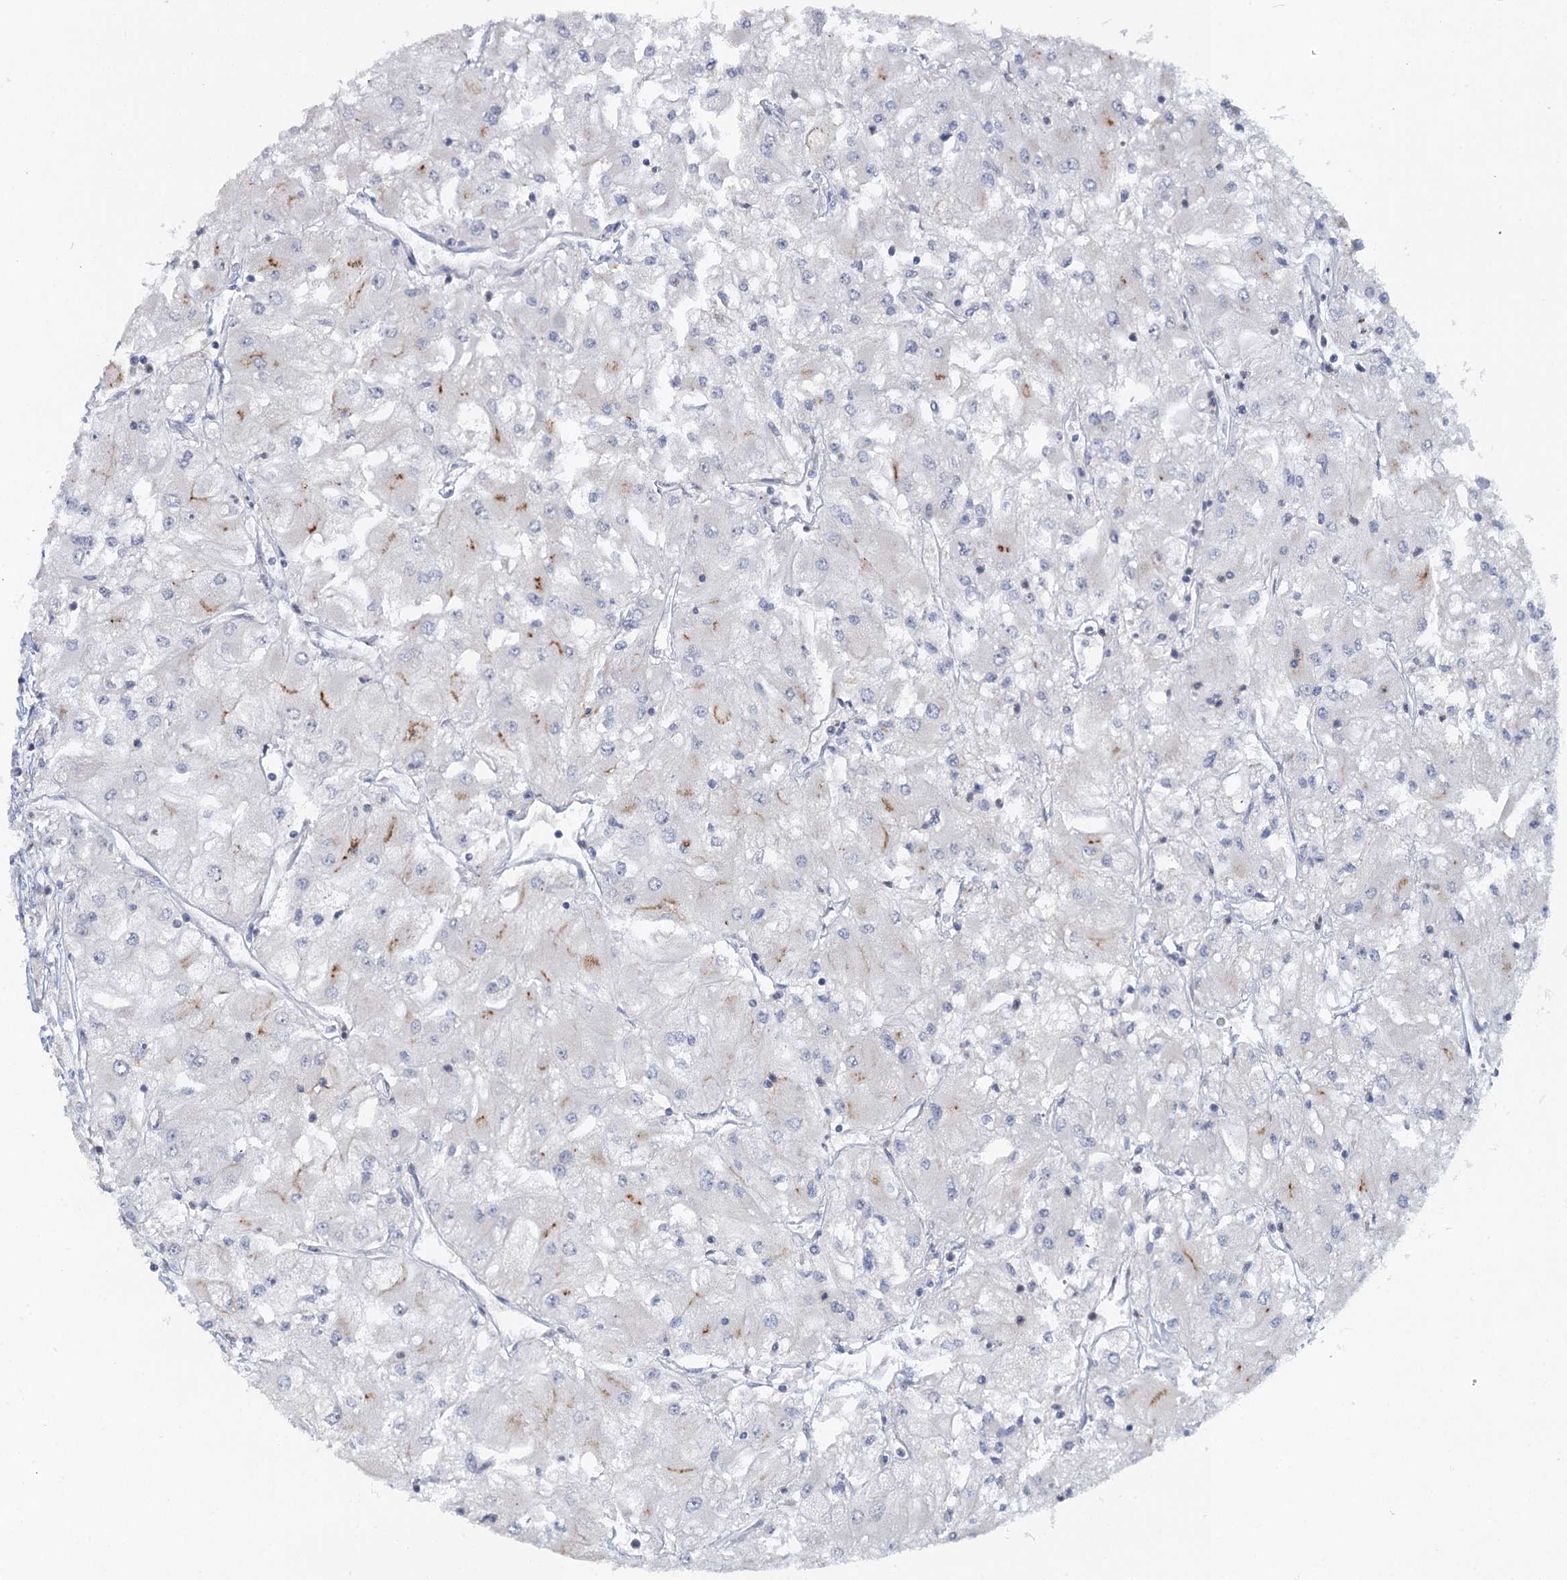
{"staining": {"intensity": "moderate", "quantity": "<25%", "location": "cytoplasmic/membranous"}, "tissue": "renal cancer", "cell_type": "Tumor cells", "image_type": "cancer", "snomed": [{"axis": "morphology", "description": "Adenocarcinoma, NOS"}, {"axis": "topography", "description": "Kidney"}], "caption": "This histopathology image exhibits immunohistochemistry staining of renal cancer (adenocarcinoma), with low moderate cytoplasmic/membranous positivity in about <25% of tumor cells.", "gene": "MYO7B", "patient": {"sex": "male", "age": 80}}